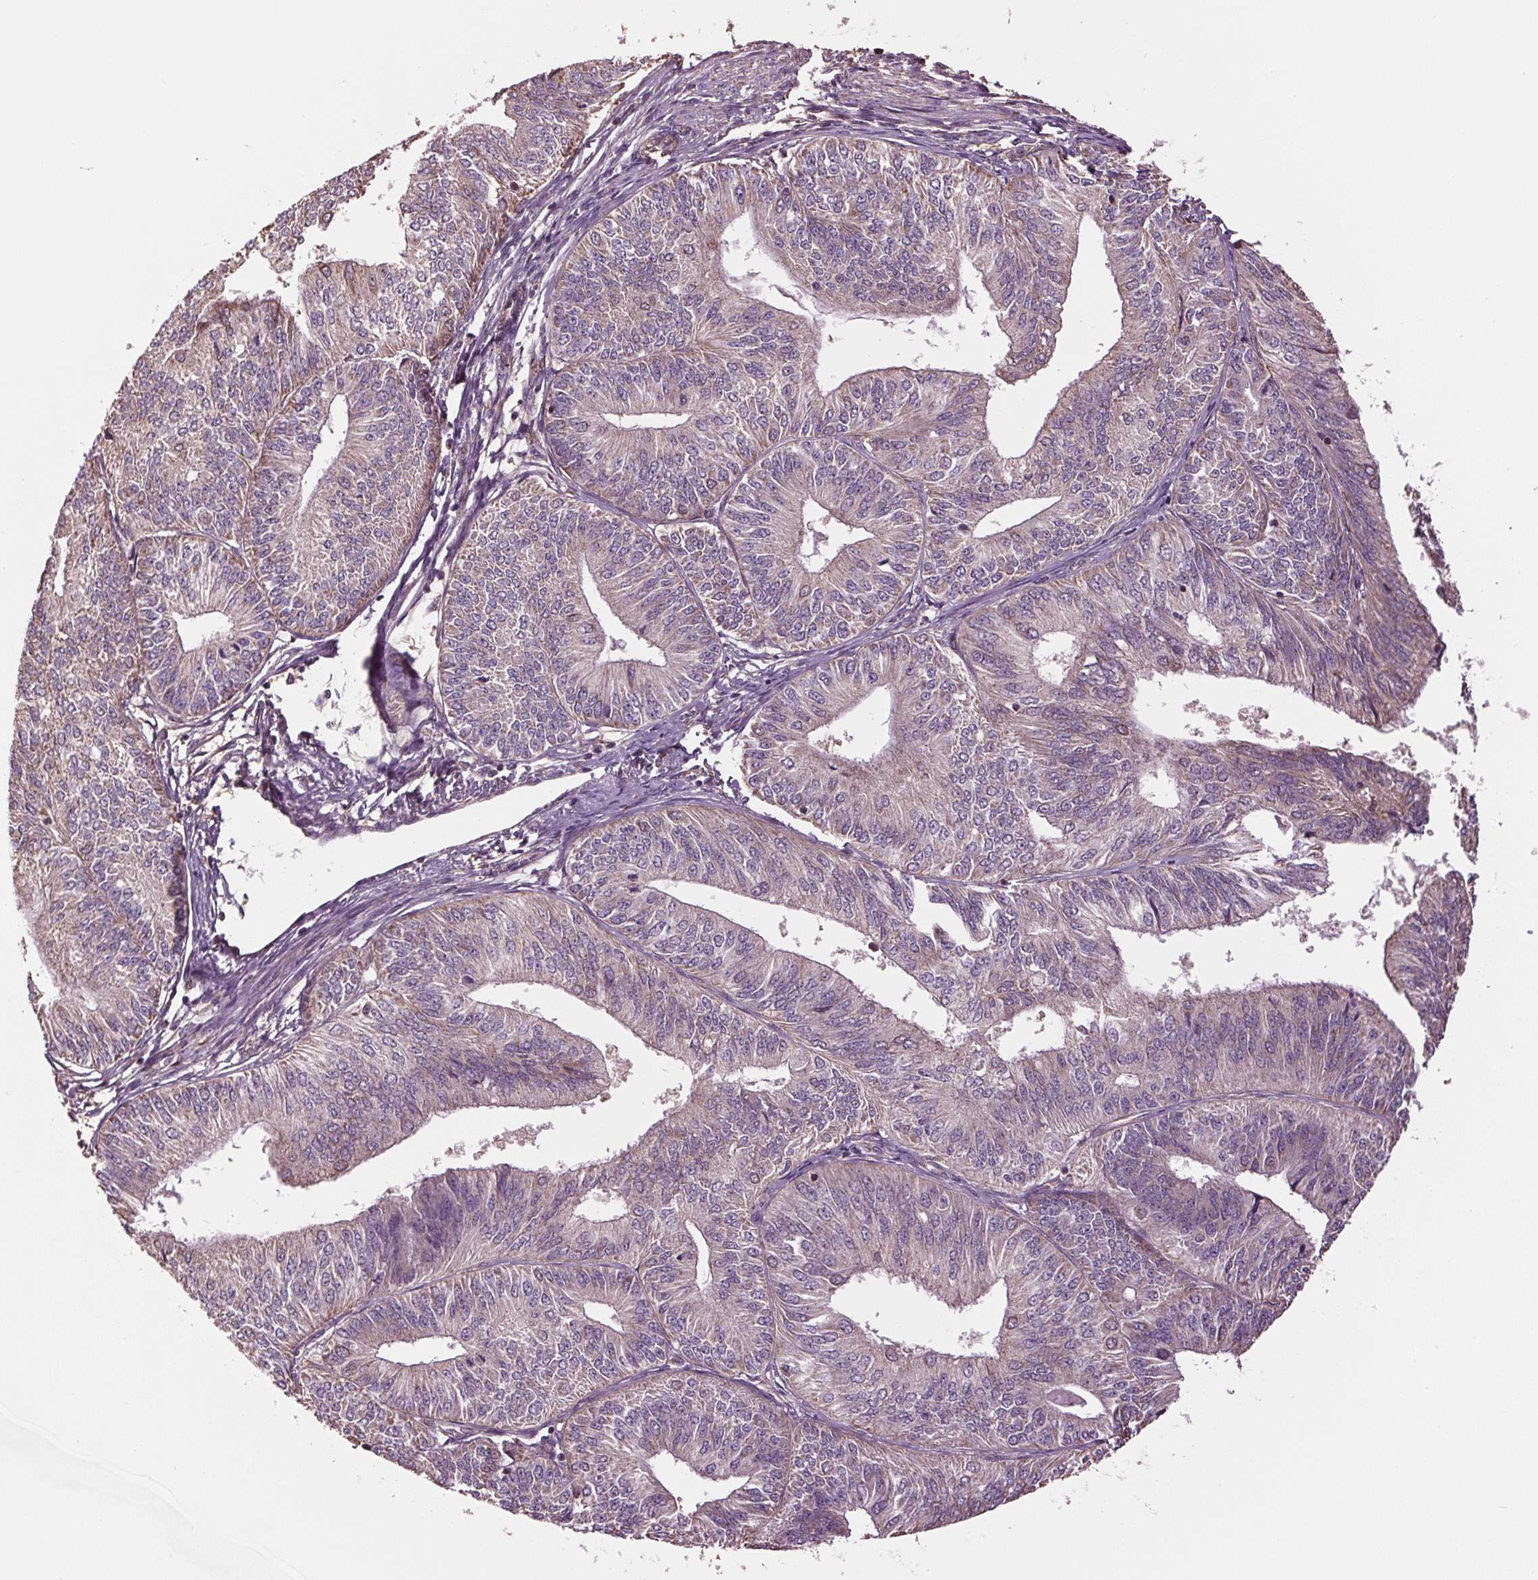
{"staining": {"intensity": "weak", "quantity": "<25%", "location": "cytoplasmic/membranous"}, "tissue": "endometrial cancer", "cell_type": "Tumor cells", "image_type": "cancer", "snomed": [{"axis": "morphology", "description": "Adenocarcinoma, NOS"}, {"axis": "topography", "description": "Endometrium"}], "caption": "High power microscopy image of an immunohistochemistry micrograph of adenocarcinoma (endometrial), revealing no significant expression in tumor cells.", "gene": "RNPEP", "patient": {"sex": "female", "age": 58}}